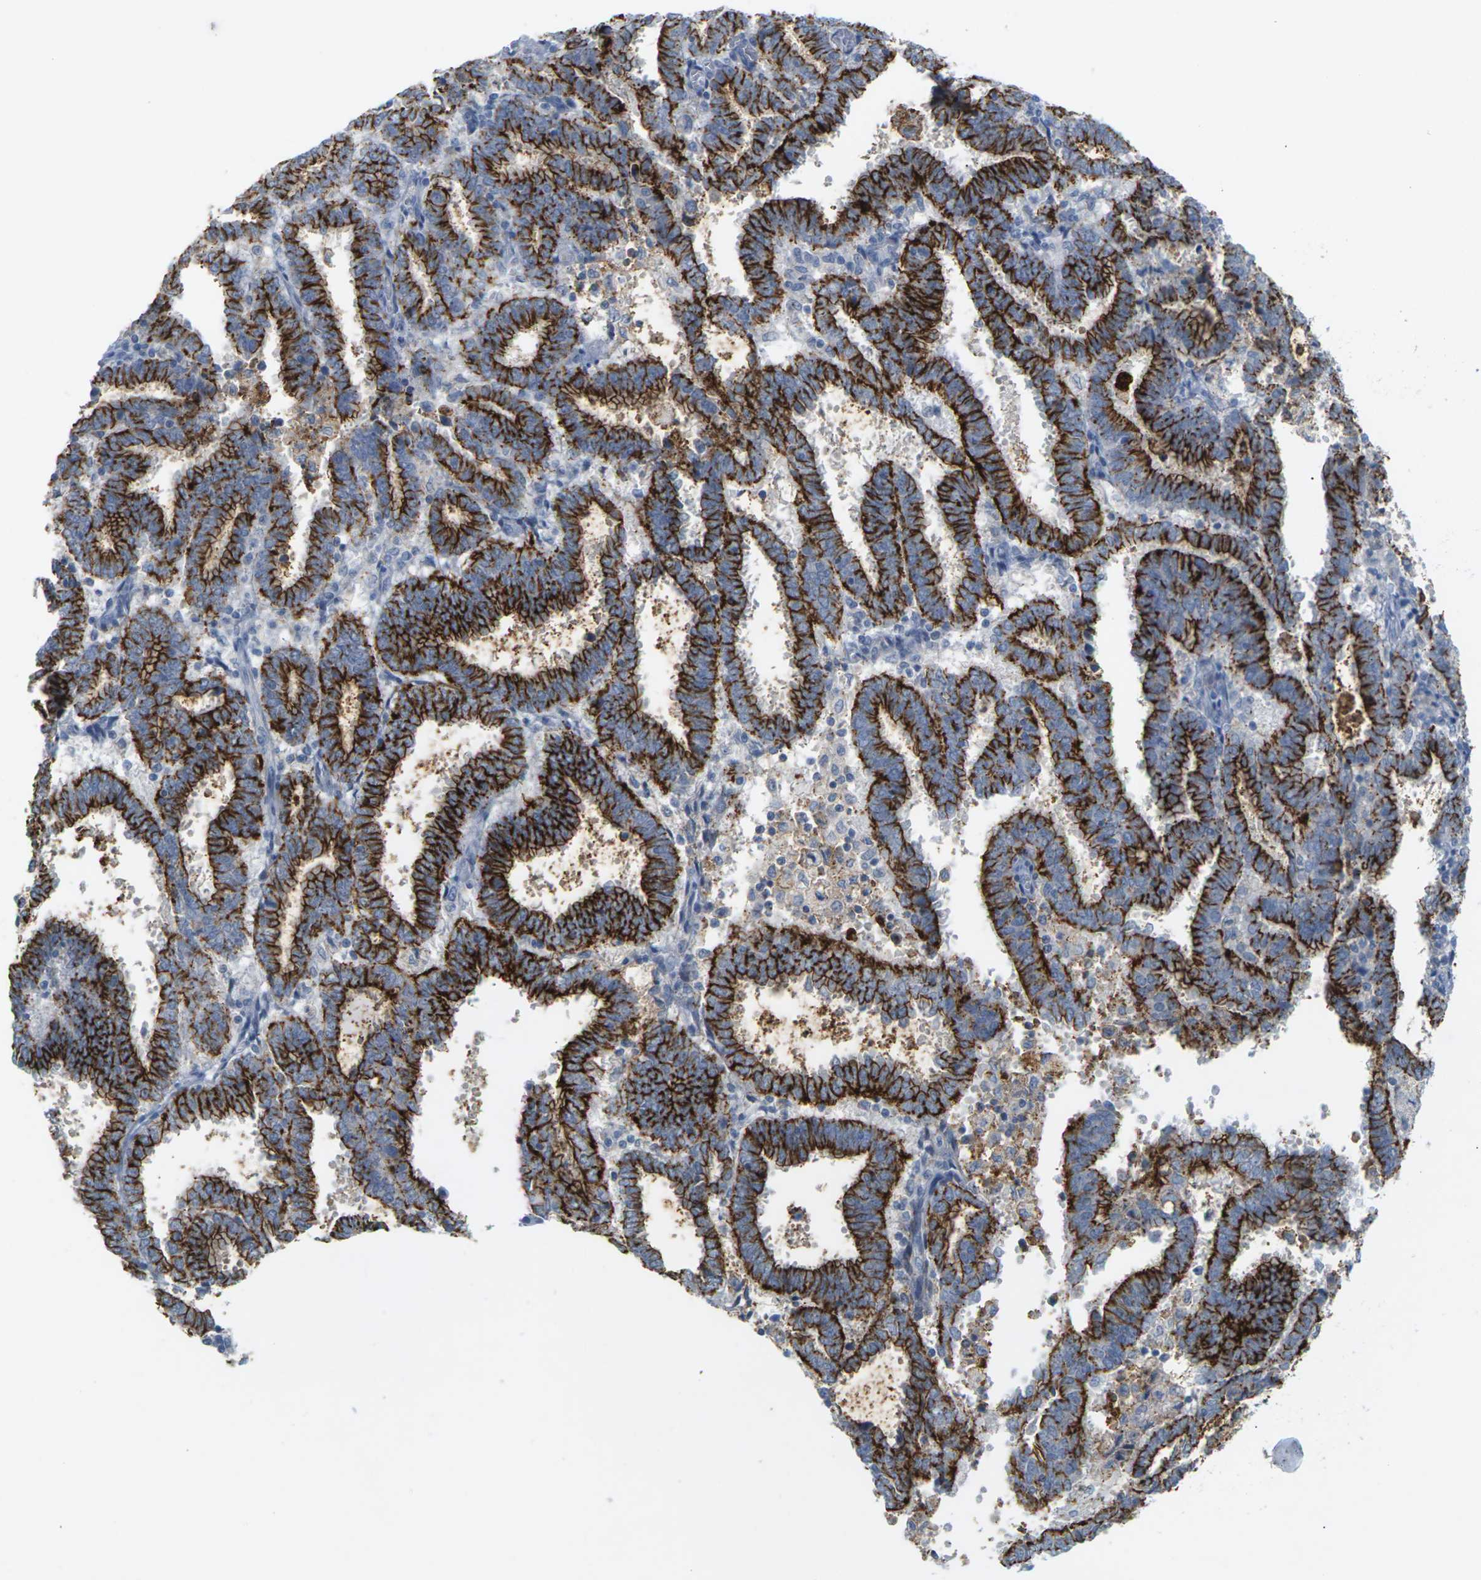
{"staining": {"intensity": "strong", "quantity": ">75%", "location": "cytoplasmic/membranous"}, "tissue": "endometrial cancer", "cell_type": "Tumor cells", "image_type": "cancer", "snomed": [{"axis": "morphology", "description": "Adenocarcinoma, NOS"}, {"axis": "topography", "description": "Uterus"}], "caption": "Protein expression analysis of human endometrial cancer (adenocarcinoma) reveals strong cytoplasmic/membranous expression in approximately >75% of tumor cells.", "gene": "CLDN3", "patient": {"sex": "female", "age": 83}}